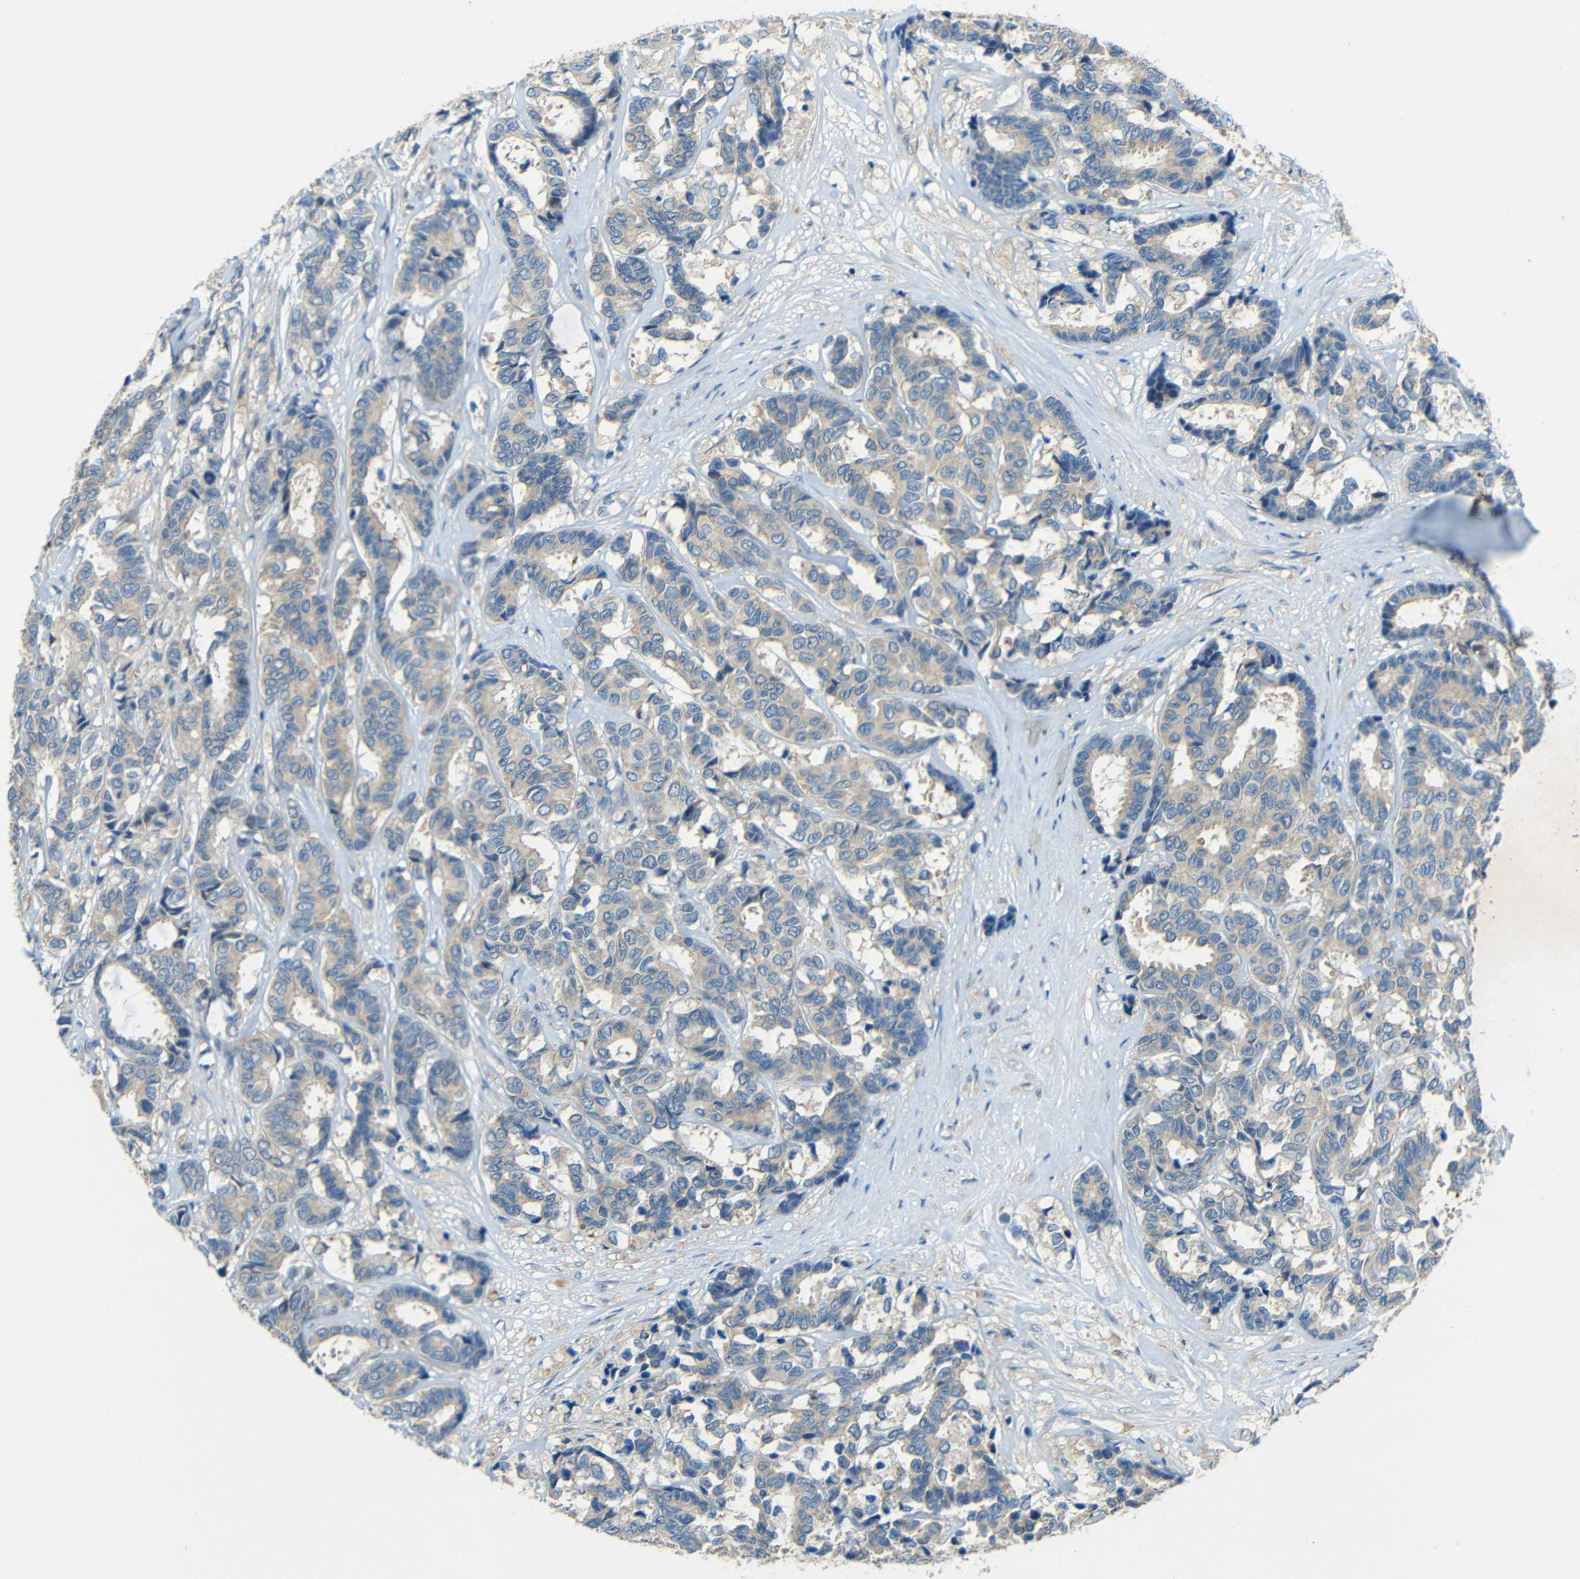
{"staining": {"intensity": "weak", "quantity": "25%-75%", "location": "cytoplasmic/membranous"}, "tissue": "breast cancer", "cell_type": "Tumor cells", "image_type": "cancer", "snomed": [{"axis": "morphology", "description": "Duct carcinoma"}, {"axis": "topography", "description": "Breast"}], "caption": "The immunohistochemical stain labels weak cytoplasmic/membranous positivity in tumor cells of intraductal carcinoma (breast) tissue. Nuclei are stained in blue.", "gene": "CYP26B1", "patient": {"sex": "female", "age": 87}}